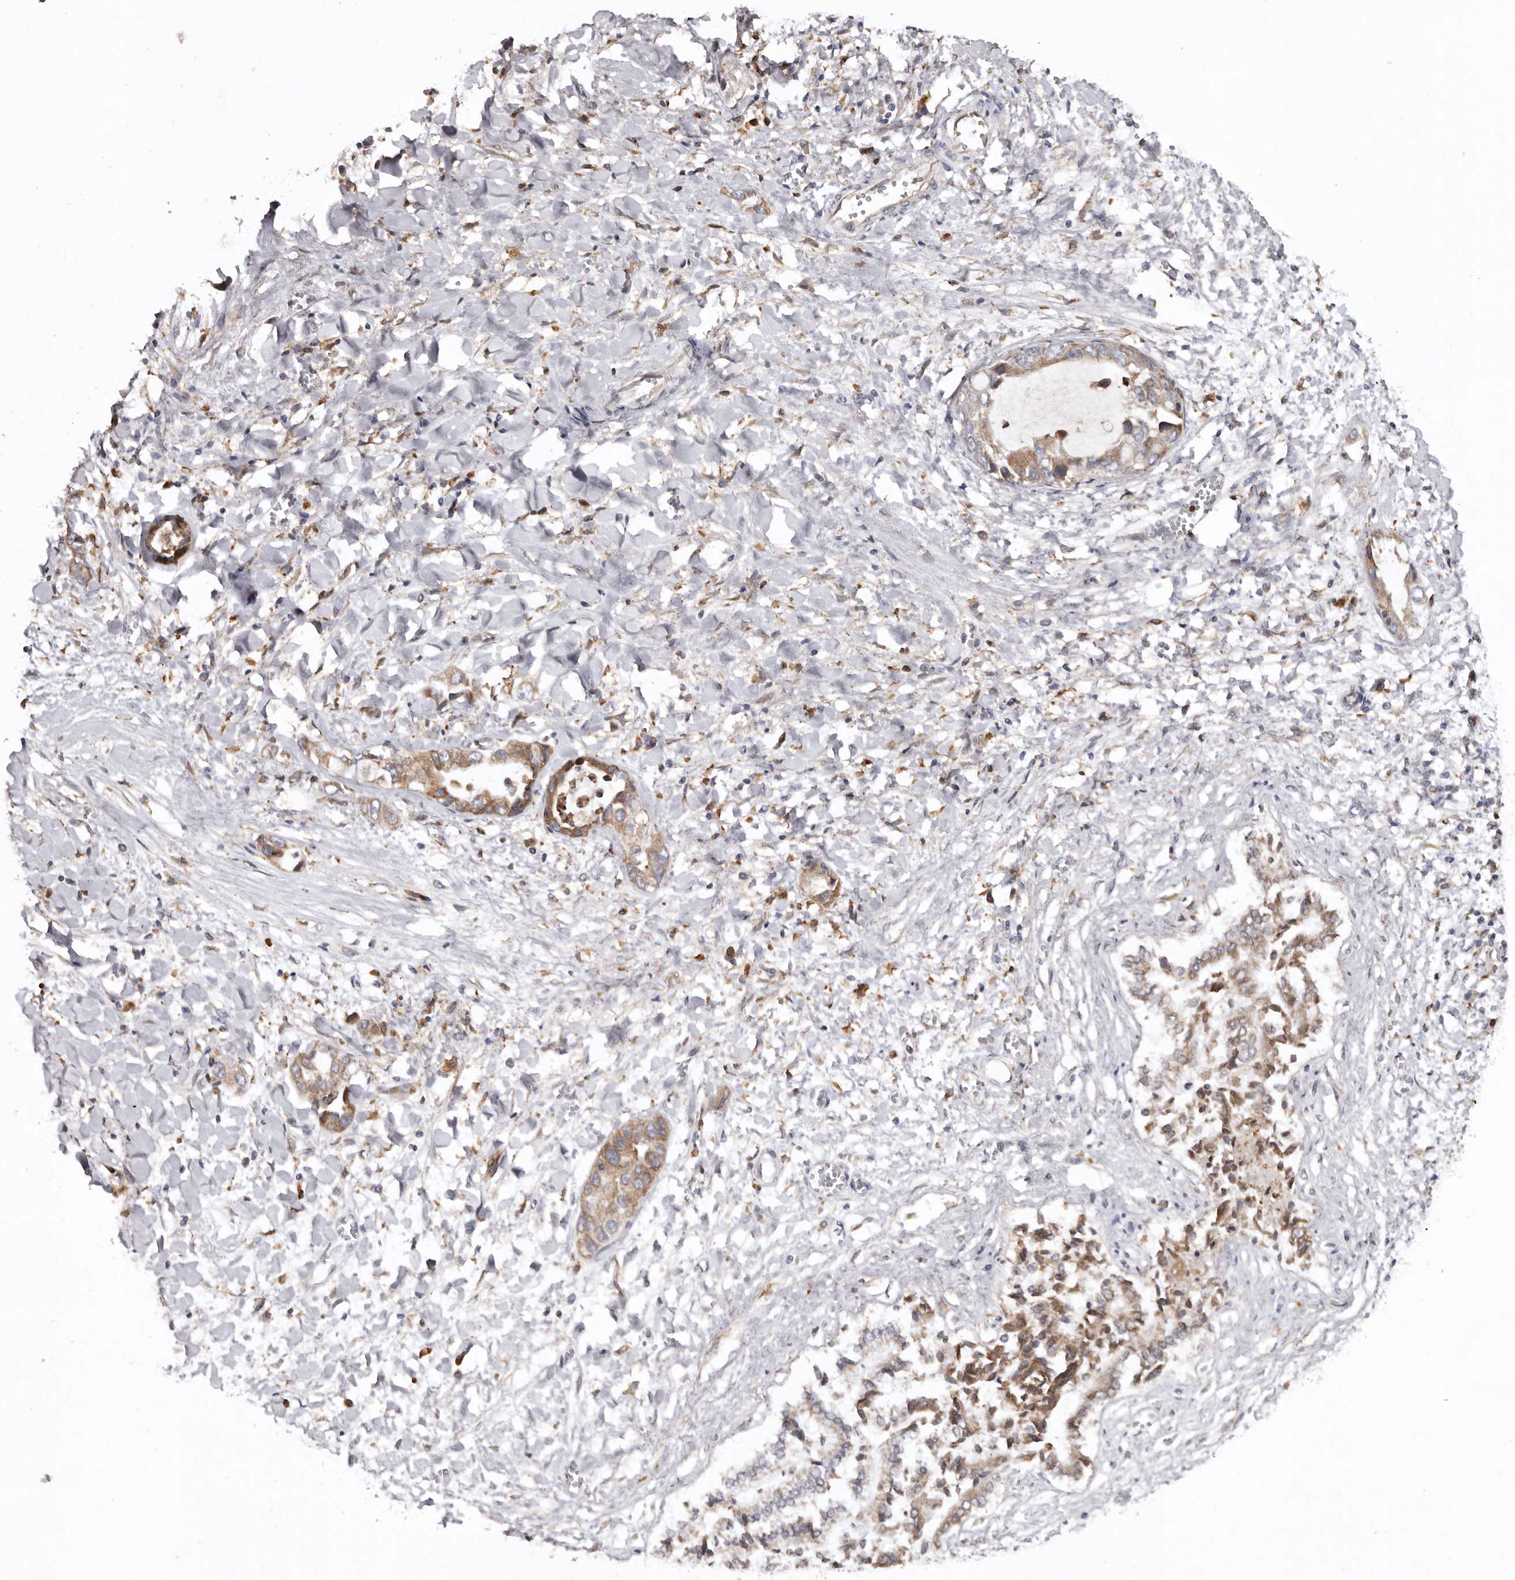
{"staining": {"intensity": "moderate", "quantity": ">75%", "location": "cytoplasmic/membranous"}, "tissue": "liver cancer", "cell_type": "Tumor cells", "image_type": "cancer", "snomed": [{"axis": "morphology", "description": "Cholangiocarcinoma"}, {"axis": "topography", "description": "Liver"}], "caption": "An immunohistochemistry image of neoplastic tissue is shown. Protein staining in brown shows moderate cytoplasmic/membranous positivity in cholangiocarcinoma (liver) within tumor cells. (DAB (3,3'-diaminobenzidine) = brown stain, brightfield microscopy at high magnification).", "gene": "INKA2", "patient": {"sex": "female", "age": 52}}